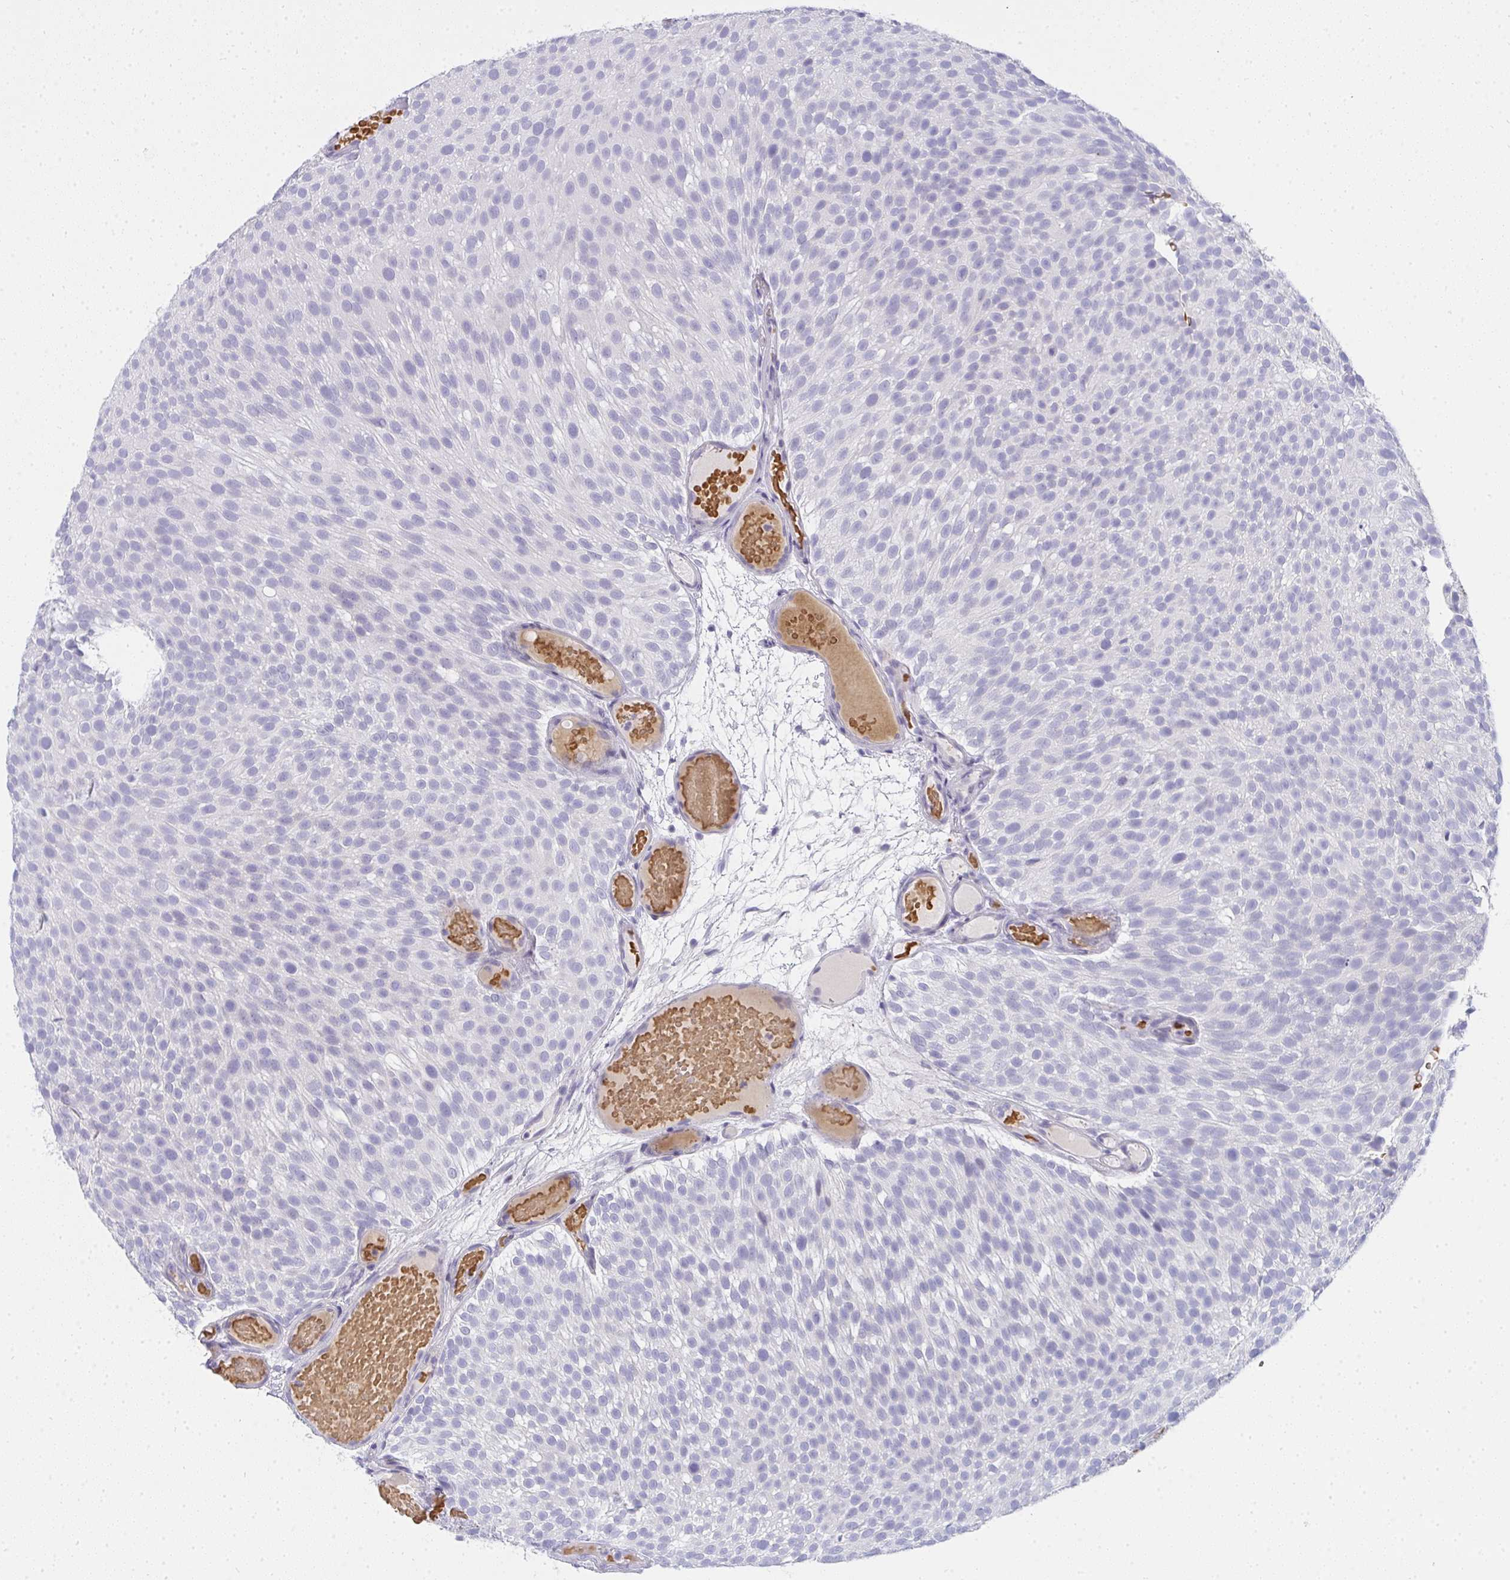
{"staining": {"intensity": "negative", "quantity": "none", "location": "none"}, "tissue": "urothelial cancer", "cell_type": "Tumor cells", "image_type": "cancer", "snomed": [{"axis": "morphology", "description": "Urothelial carcinoma, Low grade"}, {"axis": "topography", "description": "Urinary bladder"}], "caption": "Tumor cells show no significant protein positivity in urothelial cancer.", "gene": "ZNF182", "patient": {"sex": "male", "age": 78}}